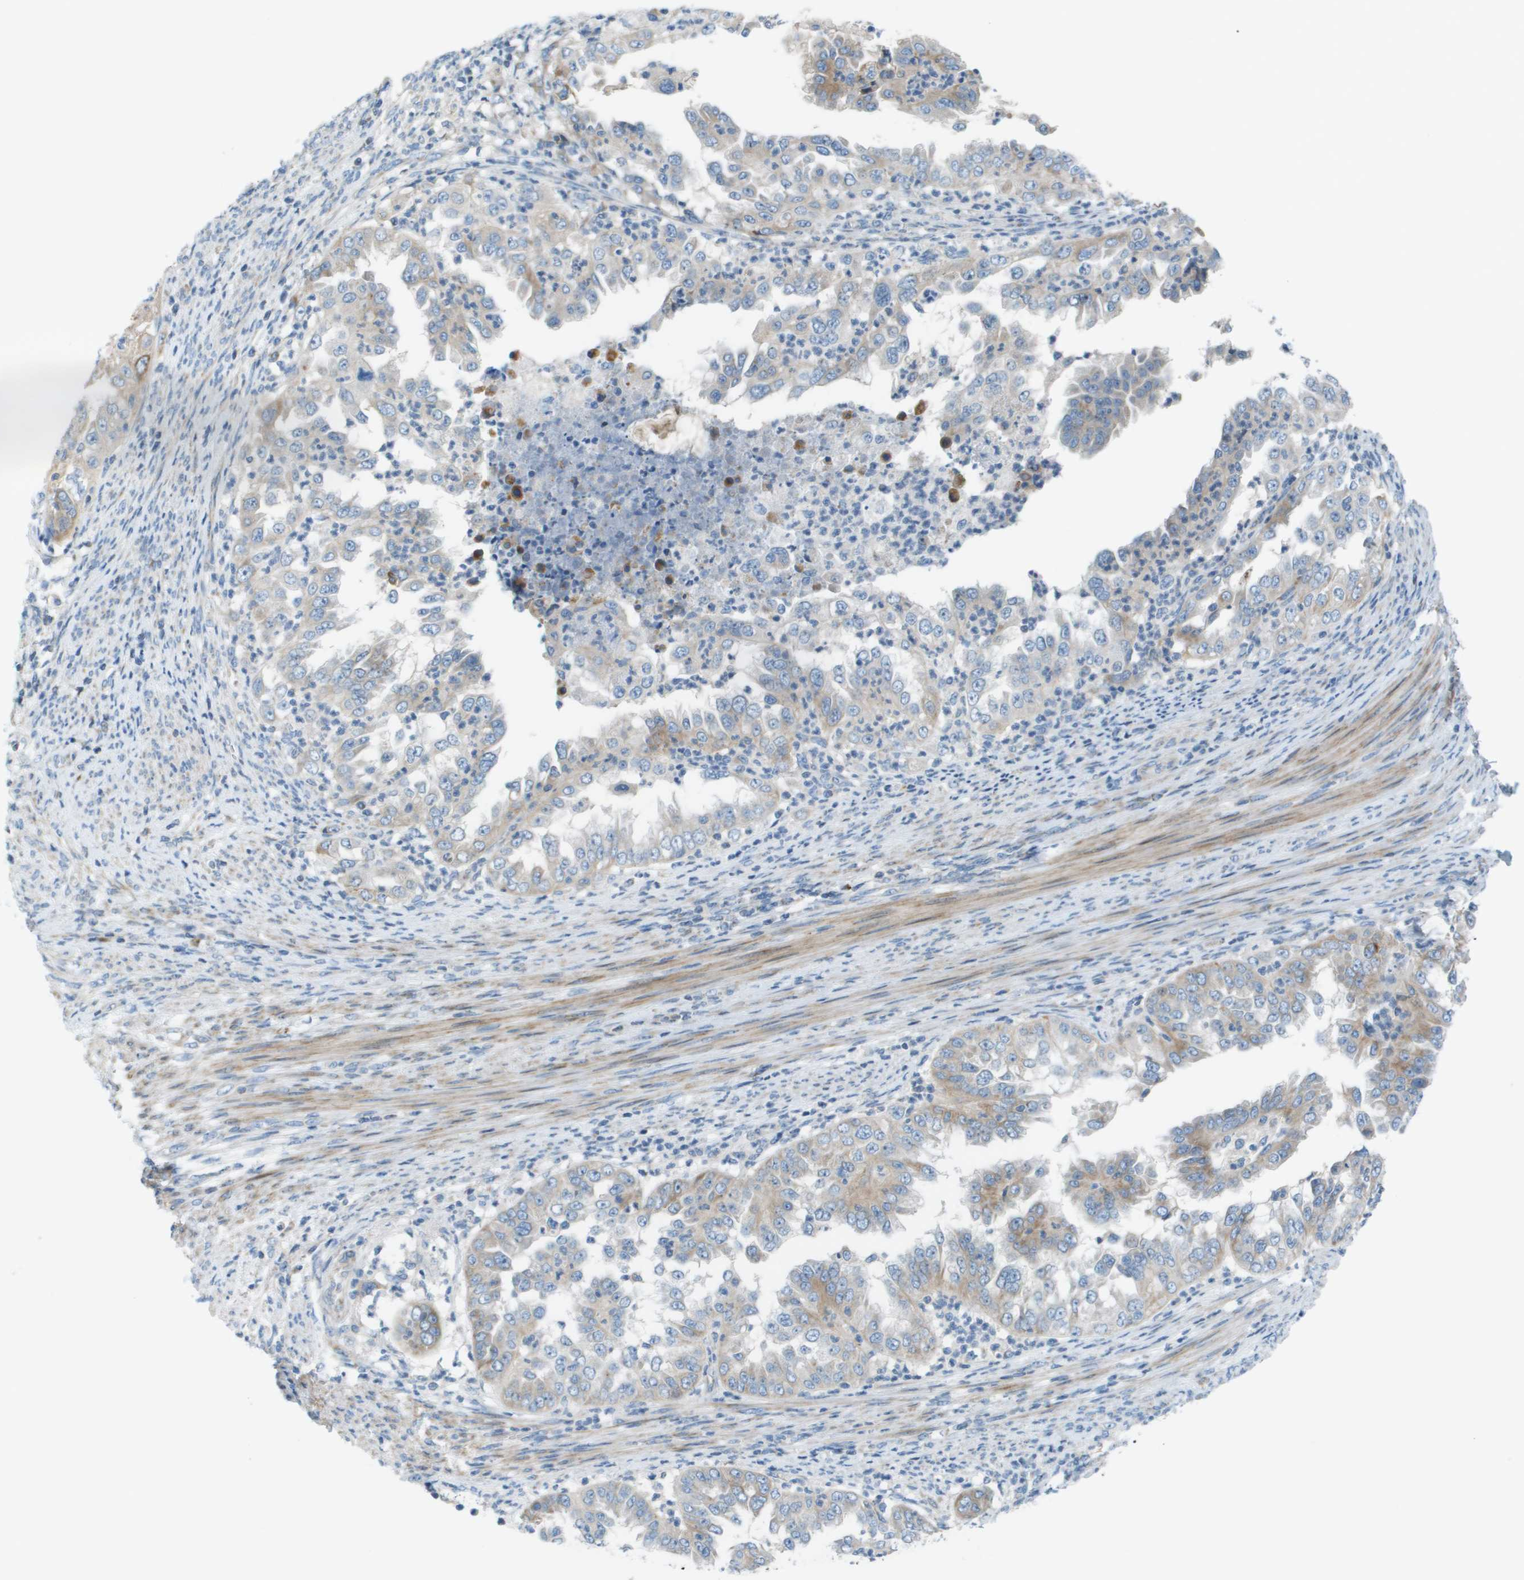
{"staining": {"intensity": "moderate", "quantity": "<25%", "location": "cytoplasmic/membranous"}, "tissue": "endometrial cancer", "cell_type": "Tumor cells", "image_type": "cancer", "snomed": [{"axis": "morphology", "description": "Adenocarcinoma, NOS"}, {"axis": "topography", "description": "Endometrium"}], "caption": "Immunohistochemical staining of human endometrial cancer (adenocarcinoma) shows low levels of moderate cytoplasmic/membranous protein positivity in about <25% of tumor cells.", "gene": "GALNT6", "patient": {"sex": "female", "age": 85}}